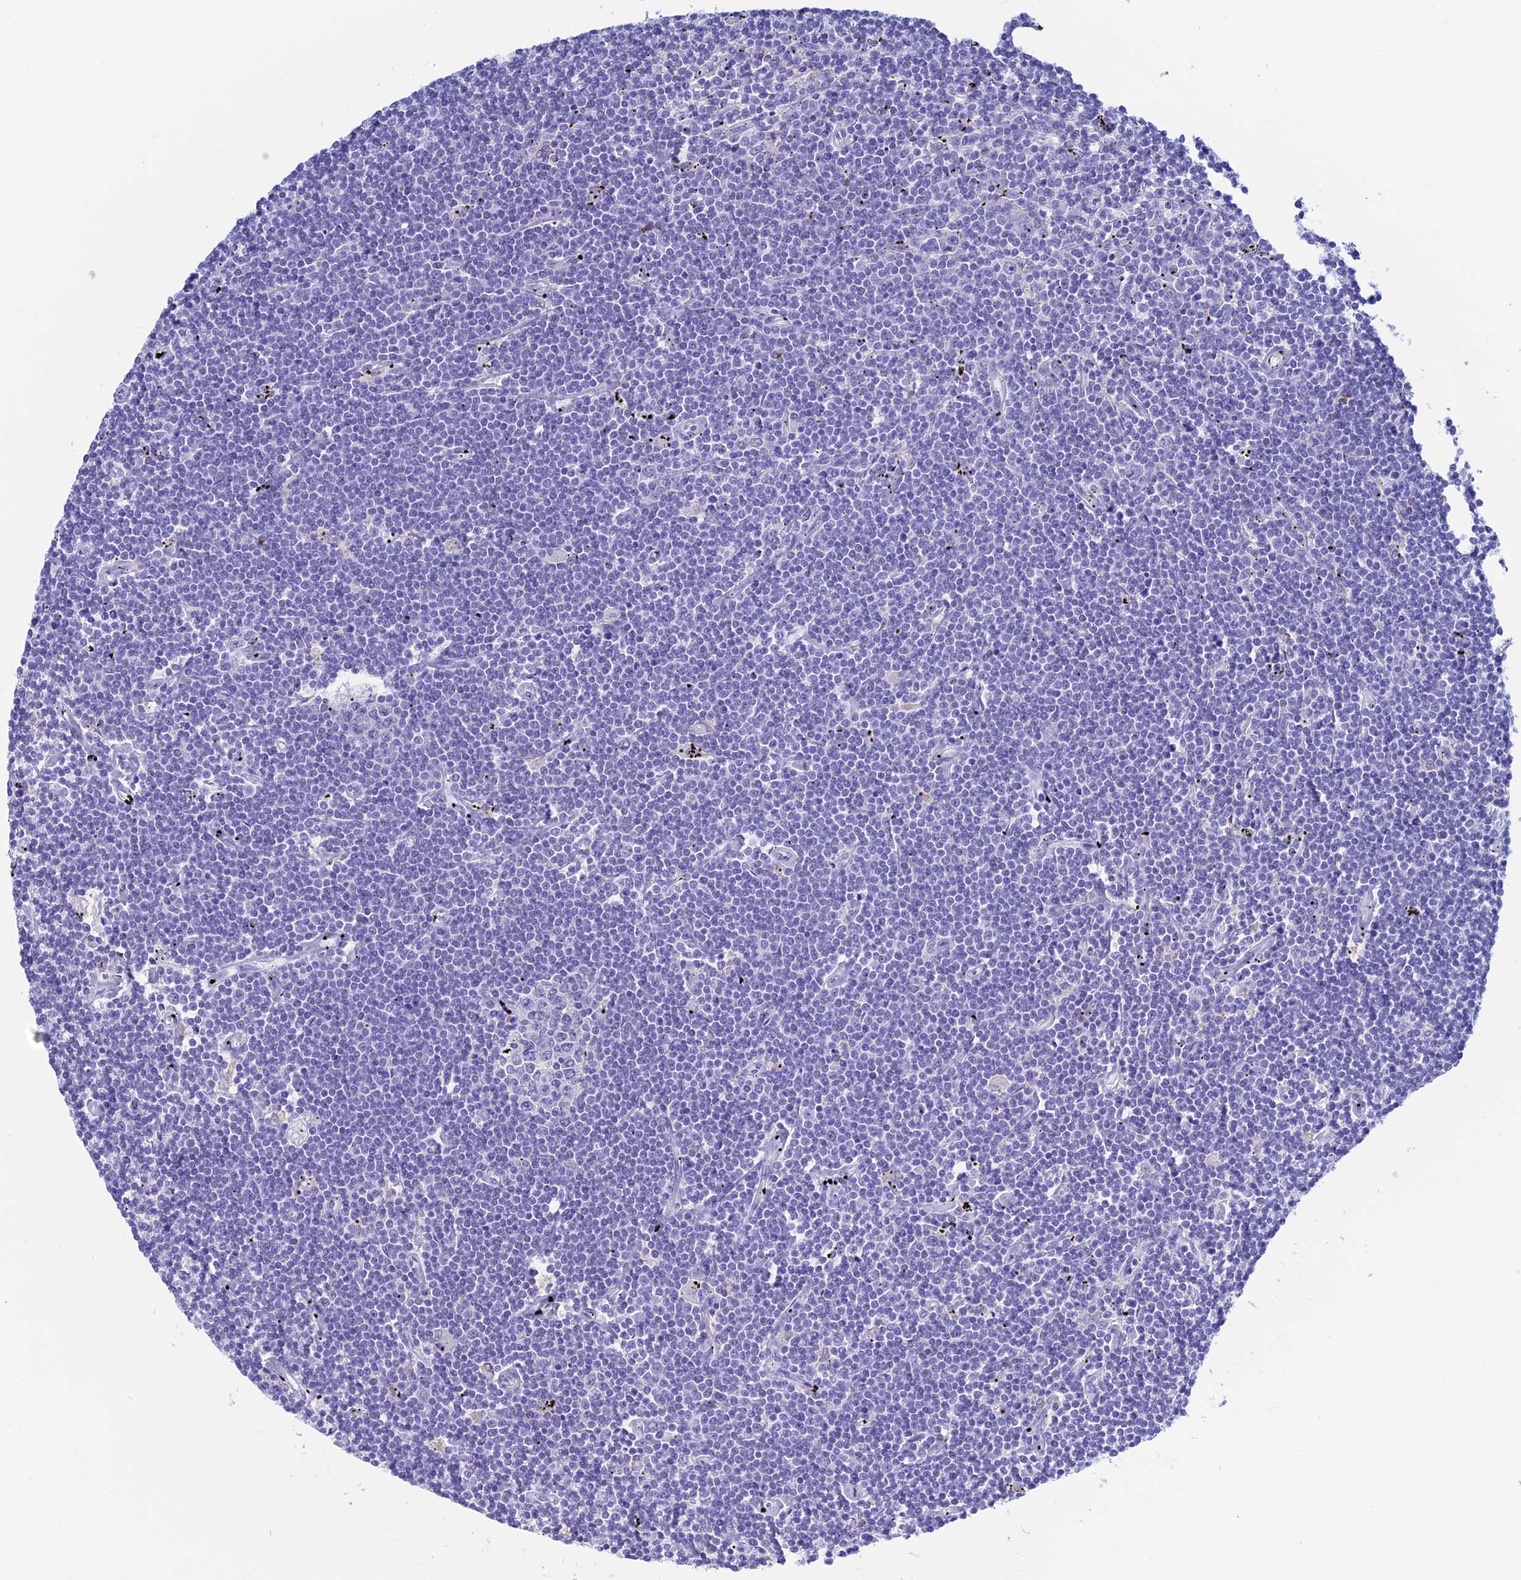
{"staining": {"intensity": "negative", "quantity": "none", "location": "none"}, "tissue": "lymphoma", "cell_type": "Tumor cells", "image_type": "cancer", "snomed": [{"axis": "morphology", "description": "Malignant lymphoma, non-Hodgkin's type, Low grade"}, {"axis": "topography", "description": "Spleen"}], "caption": "This photomicrograph is of low-grade malignant lymphoma, non-Hodgkin's type stained with immunohistochemistry to label a protein in brown with the nuclei are counter-stained blue. There is no positivity in tumor cells. (Immunohistochemistry, brightfield microscopy, high magnification).", "gene": "KCNK17", "patient": {"sex": "male", "age": 76}}